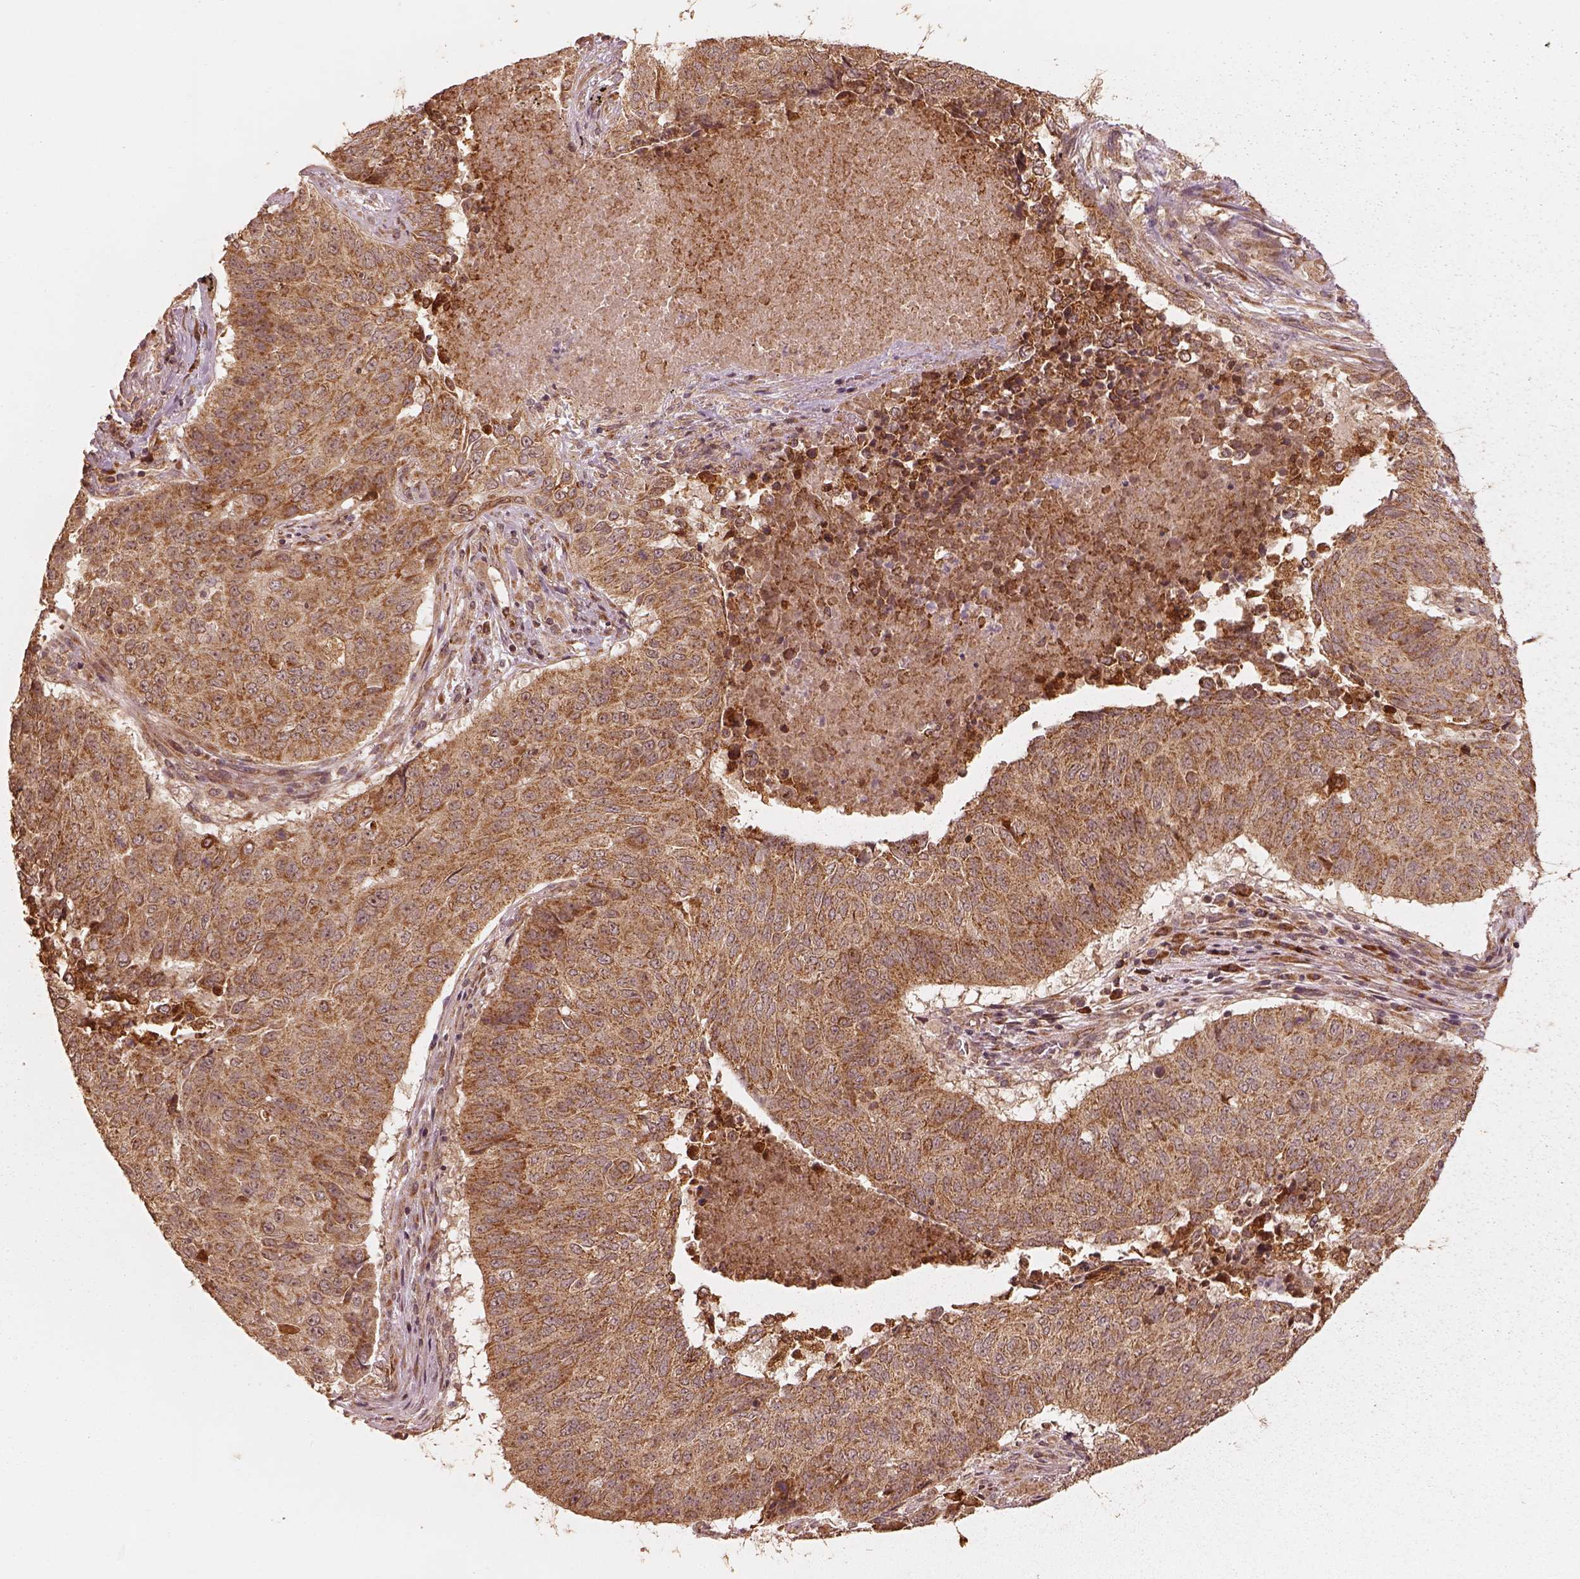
{"staining": {"intensity": "moderate", "quantity": ">75%", "location": "cytoplasmic/membranous"}, "tissue": "lung cancer", "cell_type": "Tumor cells", "image_type": "cancer", "snomed": [{"axis": "morphology", "description": "Normal tissue, NOS"}, {"axis": "morphology", "description": "Squamous cell carcinoma, NOS"}, {"axis": "topography", "description": "Bronchus"}, {"axis": "topography", "description": "Lung"}], "caption": "Immunohistochemical staining of human lung cancer (squamous cell carcinoma) reveals medium levels of moderate cytoplasmic/membranous protein staining in about >75% of tumor cells. (brown staining indicates protein expression, while blue staining denotes nuclei).", "gene": "DNAJC25", "patient": {"sex": "male", "age": 64}}